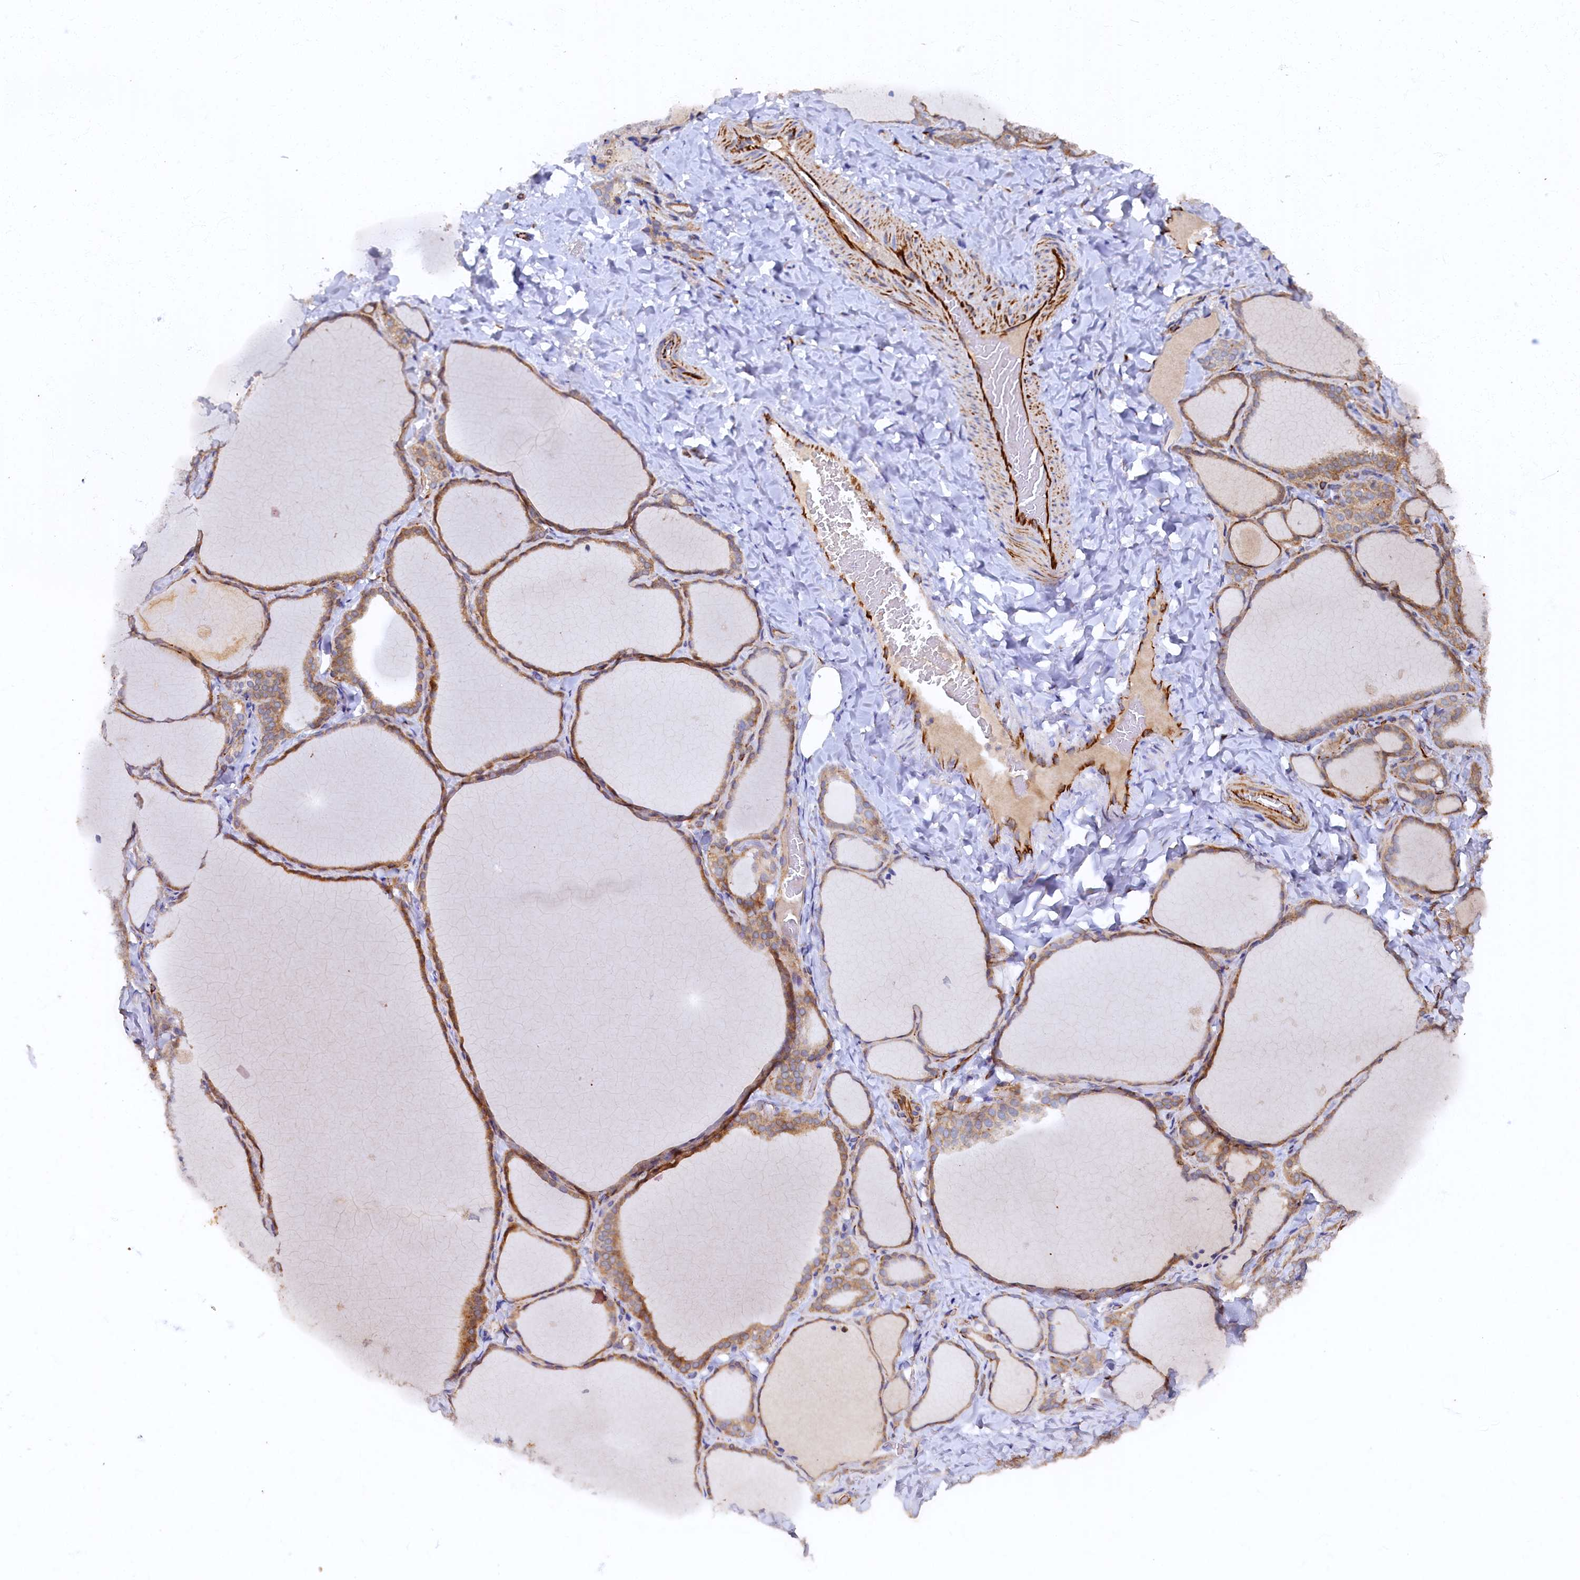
{"staining": {"intensity": "moderate", "quantity": ">75%", "location": "cytoplasmic/membranous"}, "tissue": "thyroid gland", "cell_type": "Glandular cells", "image_type": "normal", "snomed": [{"axis": "morphology", "description": "Normal tissue, NOS"}, {"axis": "topography", "description": "Thyroid gland"}], "caption": "Glandular cells reveal moderate cytoplasmic/membranous staining in approximately >75% of cells in benign thyroid gland. The protein is shown in brown color, while the nuclei are stained blue.", "gene": "ARL11", "patient": {"sex": "female", "age": 22}}